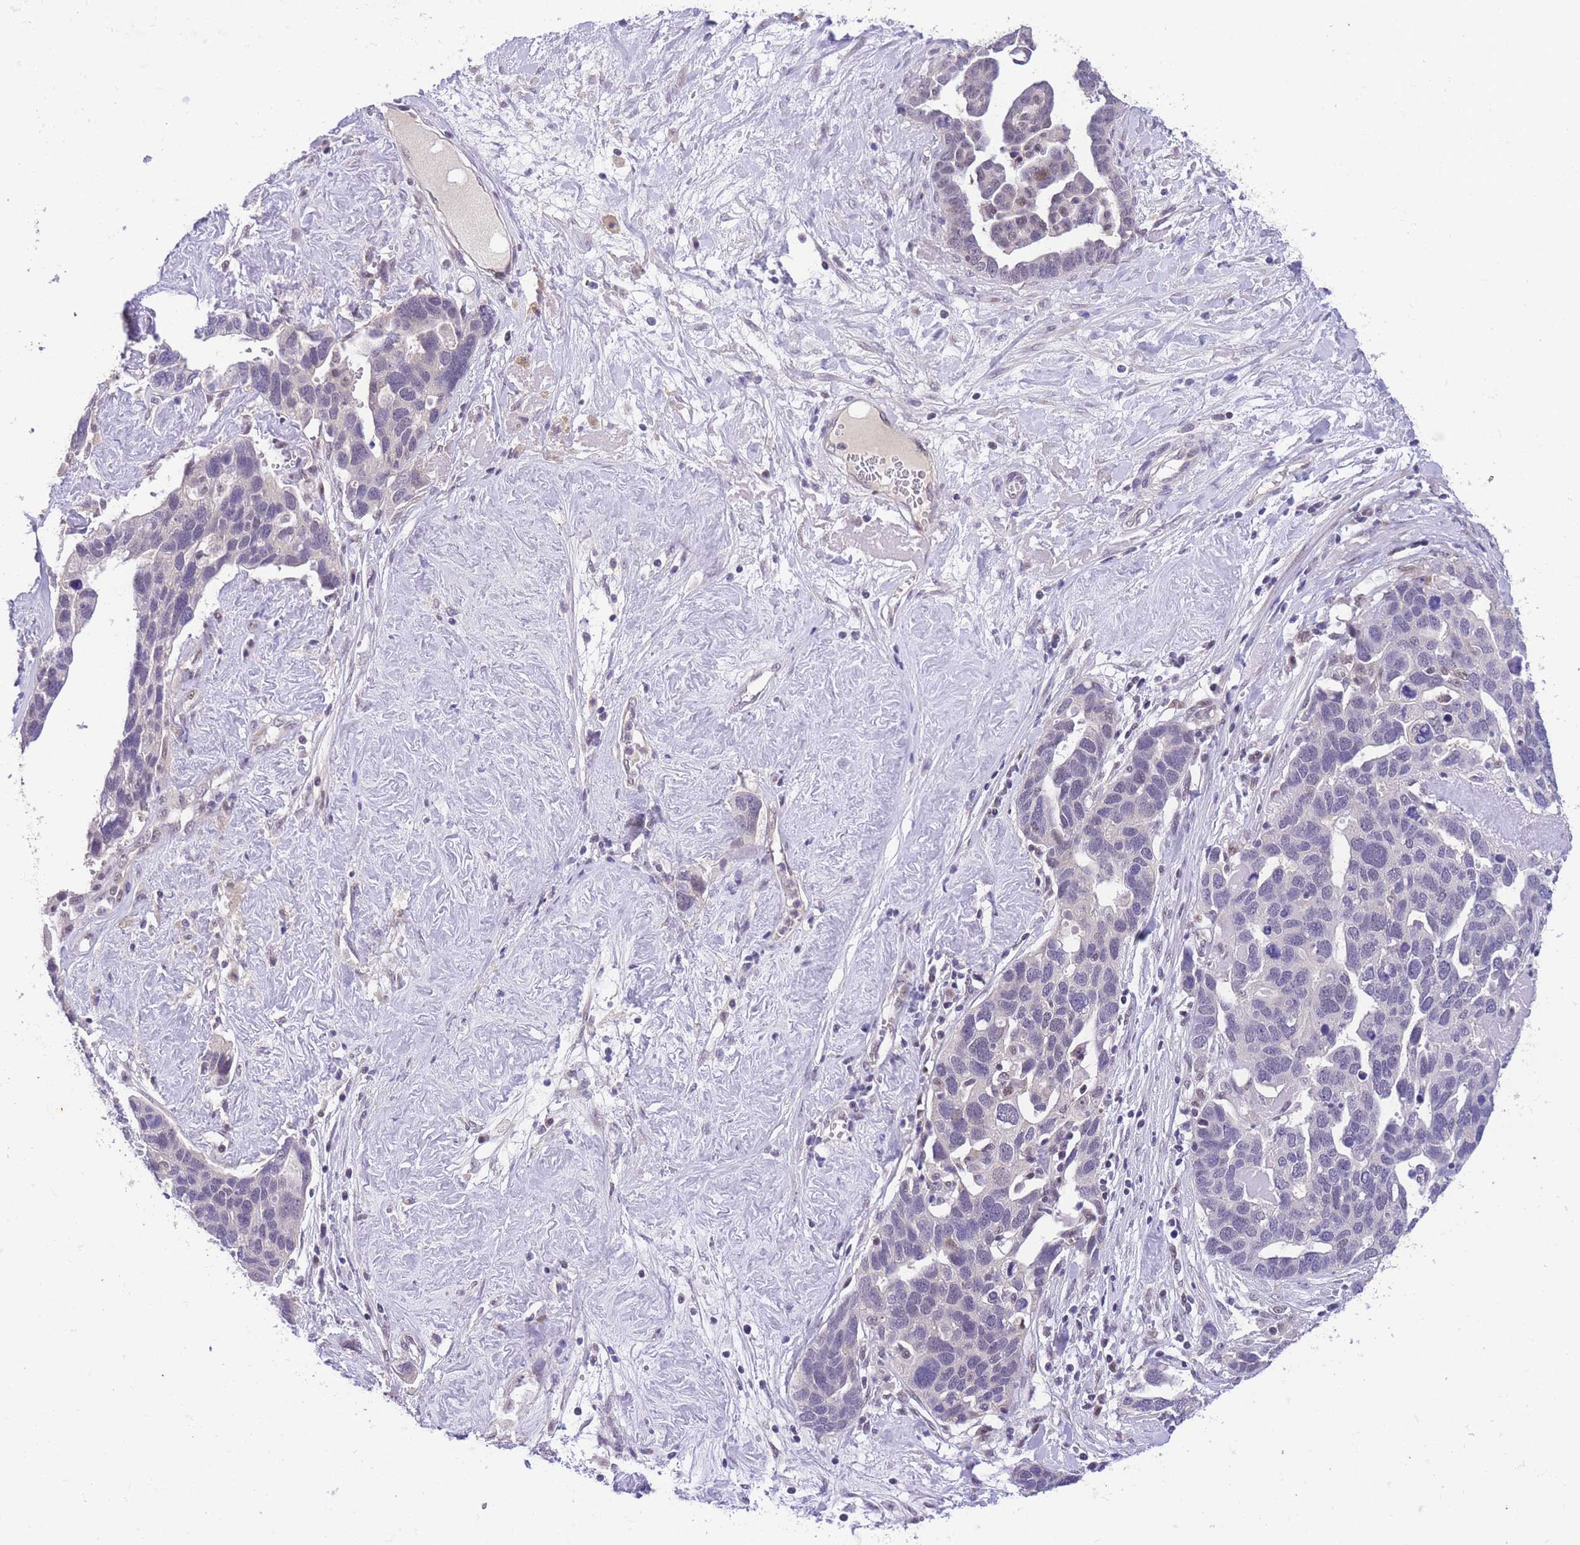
{"staining": {"intensity": "negative", "quantity": "none", "location": "none"}, "tissue": "ovarian cancer", "cell_type": "Tumor cells", "image_type": "cancer", "snomed": [{"axis": "morphology", "description": "Cystadenocarcinoma, serous, NOS"}, {"axis": "topography", "description": "Ovary"}], "caption": "Ovarian cancer (serous cystadenocarcinoma) was stained to show a protein in brown. There is no significant staining in tumor cells. (Stains: DAB immunohistochemistry (IHC) with hematoxylin counter stain, Microscopy: brightfield microscopy at high magnification).", "gene": "SLC35F2", "patient": {"sex": "female", "age": 54}}